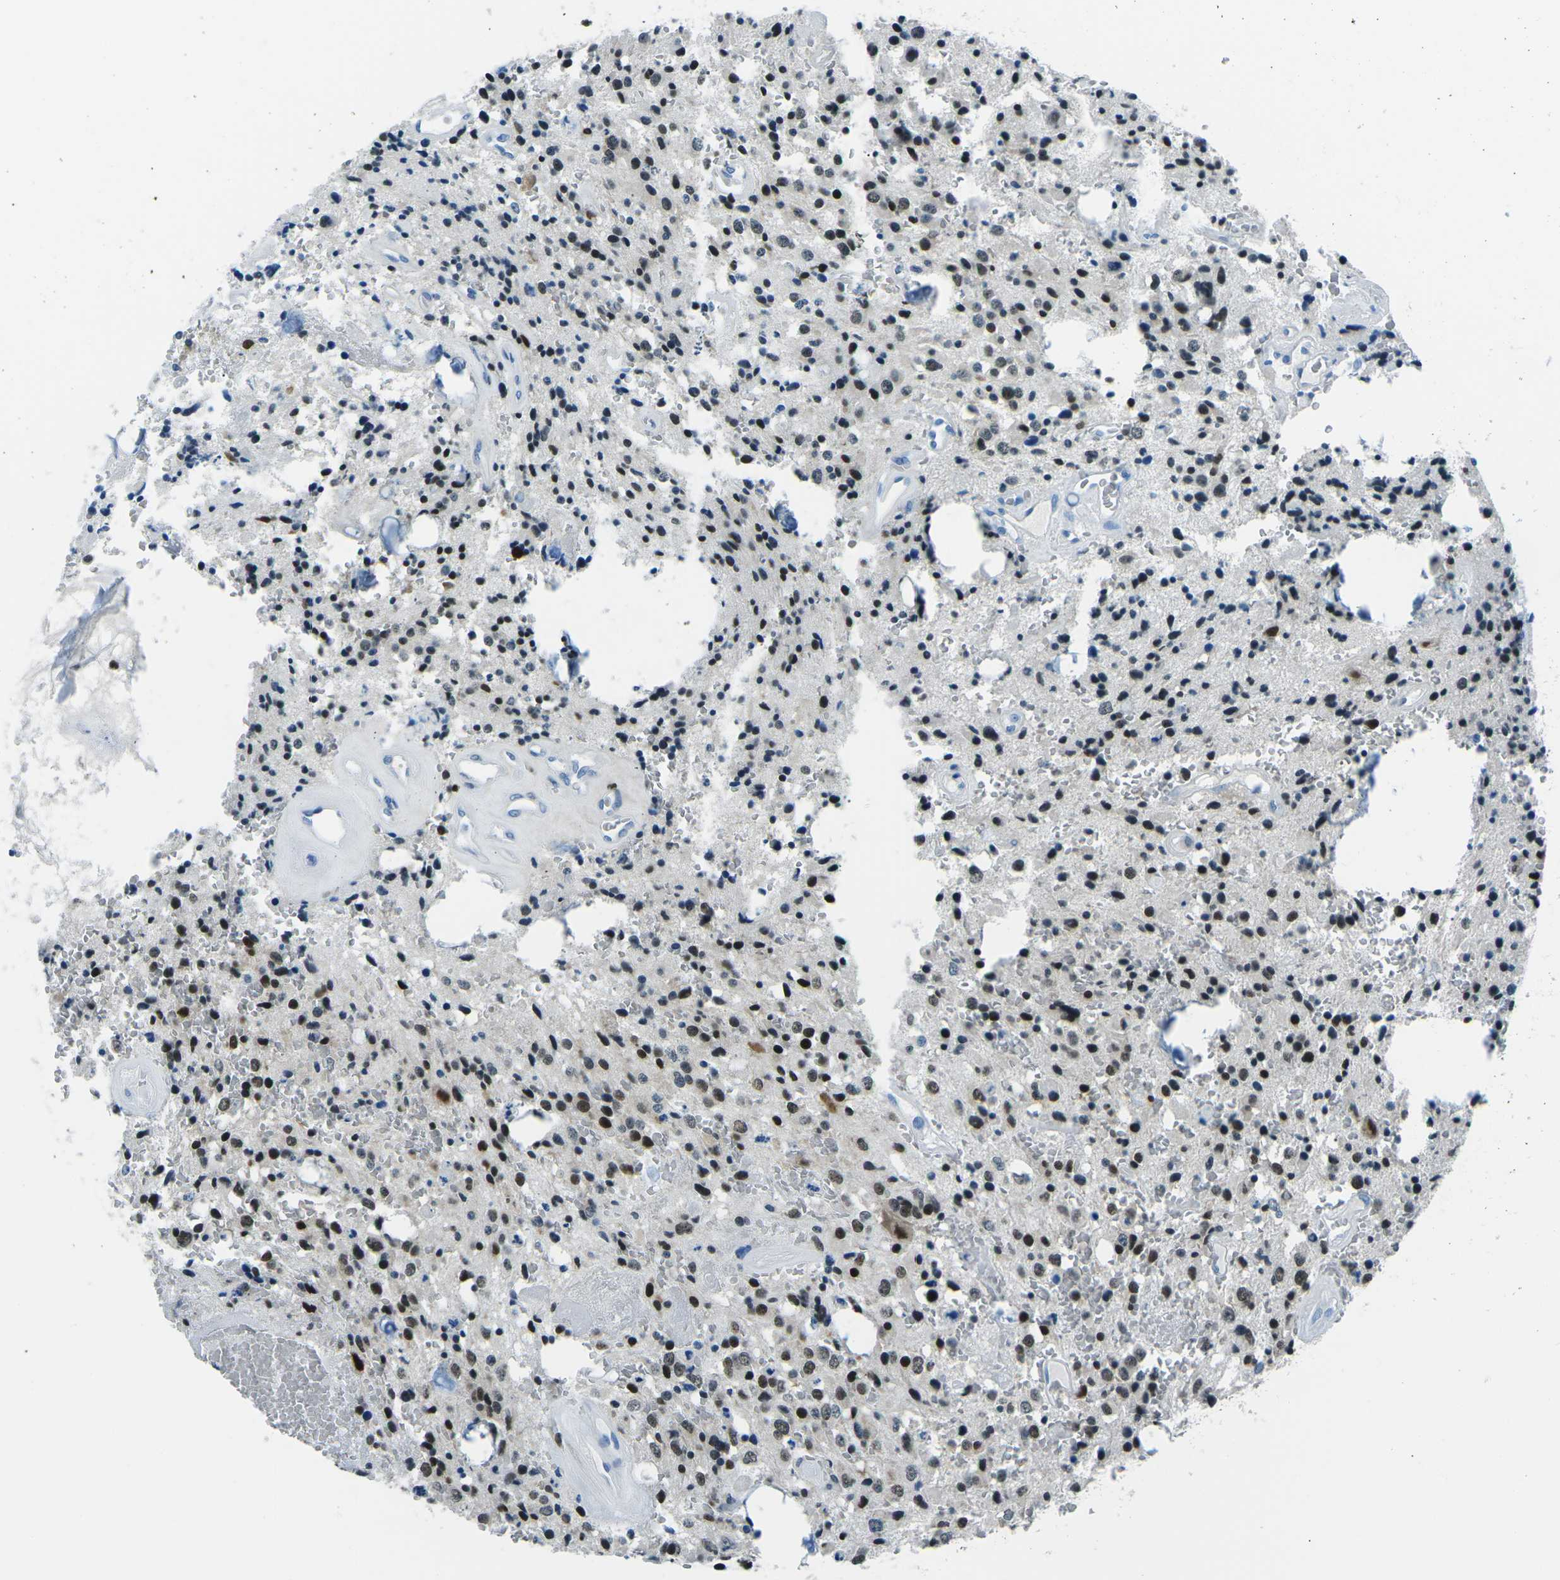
{"staining": {"intensity": "strong", "quantity": ">75%", "location": "nuclear"}, "tissue": "glioma", "cell_type": "Tumor cells", "image_type": "cancer", "snomed": [{"axis": "morphology", "description": "Glioma, malignant, Low grade"}, {"axis": "topography", "description": "Brain"}], "caption": "A brown stain shows strong nuclear positivity of a protein in human glioma tumor cells.", "gene": "CELF2", "patient": {"sex": "male", "age": 58}}